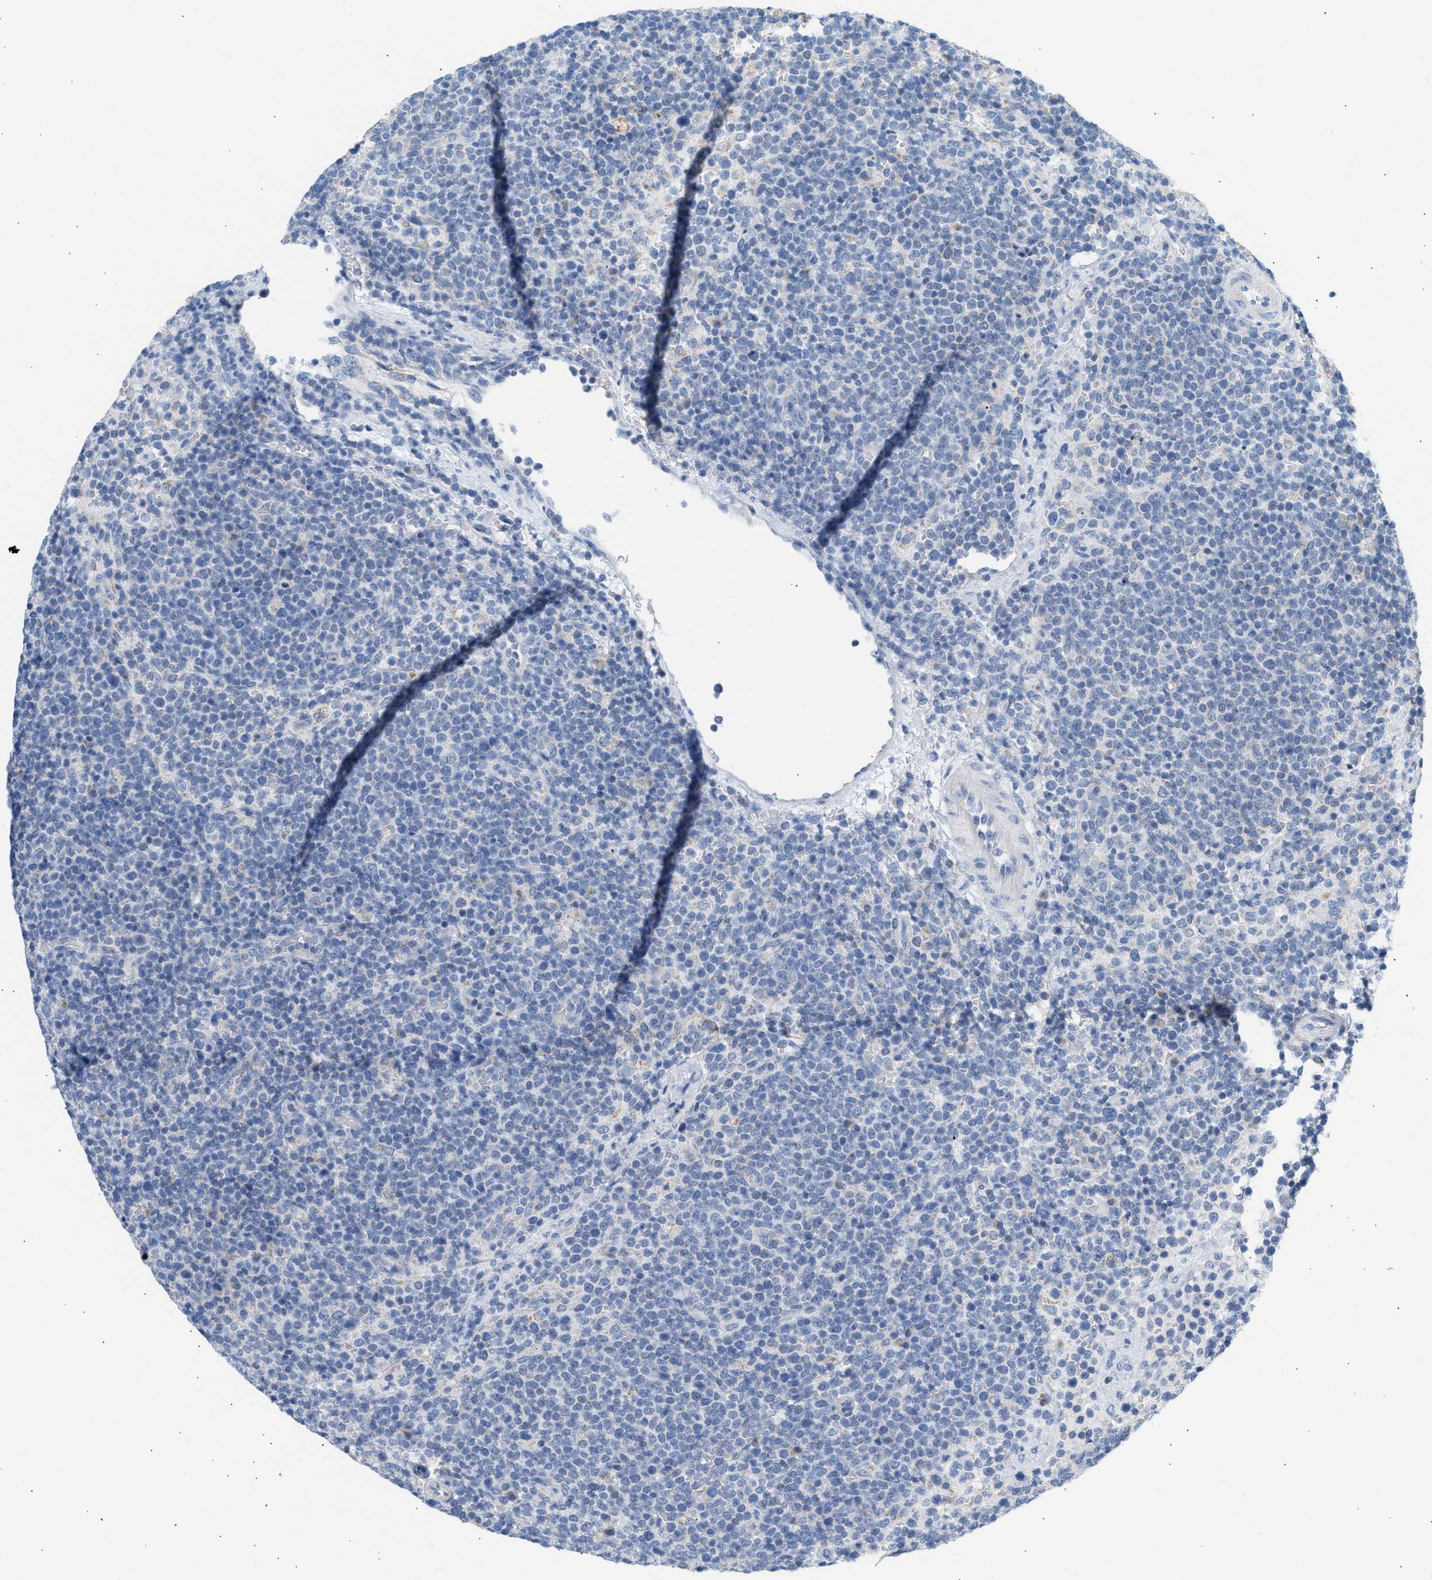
{"staining": {"intensity": "weak", "quantity": "<25%", "location": "cytoplasmic/membranous"}, "tissue": "lymphoma", "cell_type": "Tumor cells", "image_type": "cancer", "snomed": [{"axis": "morphology", "description": "Malignant lymphoma, non-Hodgkin's type, High grade"}, {"axis": "topography", "description": "Lymph node"}], "caption": "Immunohistochemical staining of lymphoma exhibits no significant expression in tumor cells.", "gene": "NDUFS8", "patient": {"sex": "male", "age": 61}}